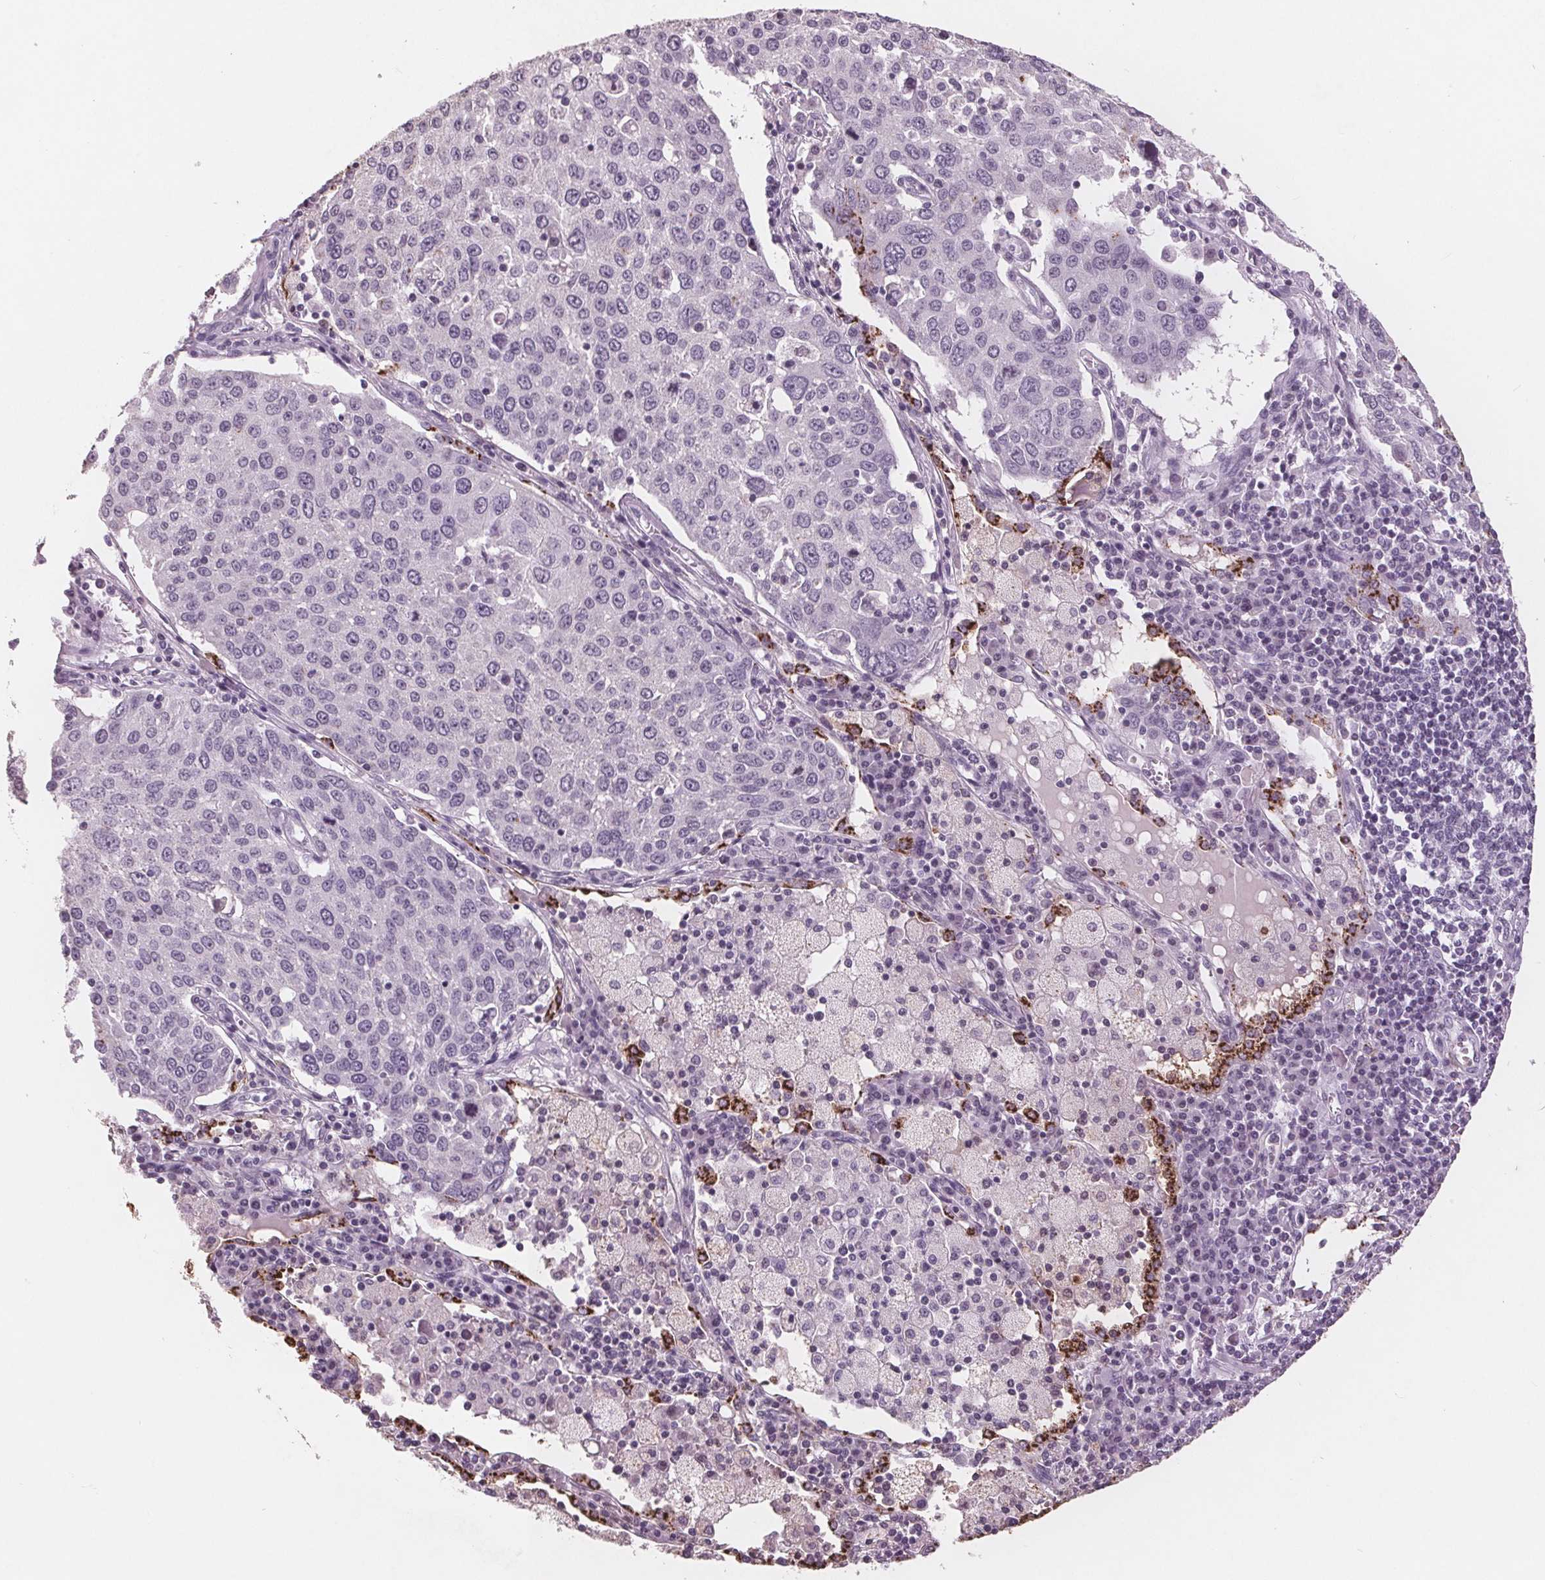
{"staining": {"intensity": "negative", "quantity": "none", "location": "none"}, "tissue": "lung cancer", "cell_type": "Tumor cells", "image_type": "cancer", "snomed": [{"axis": "morphology", "description": "Squamous cell carcinoma, NOS"}, {"axis": "topography", "description": "Lung"}], "caption": "Histopathology image shows no significant protein positivity in tumor cells of squamous cell carcinoma (lung).", "gene": "PTPN14", "patient": {"sex": "male", "age": 65}}